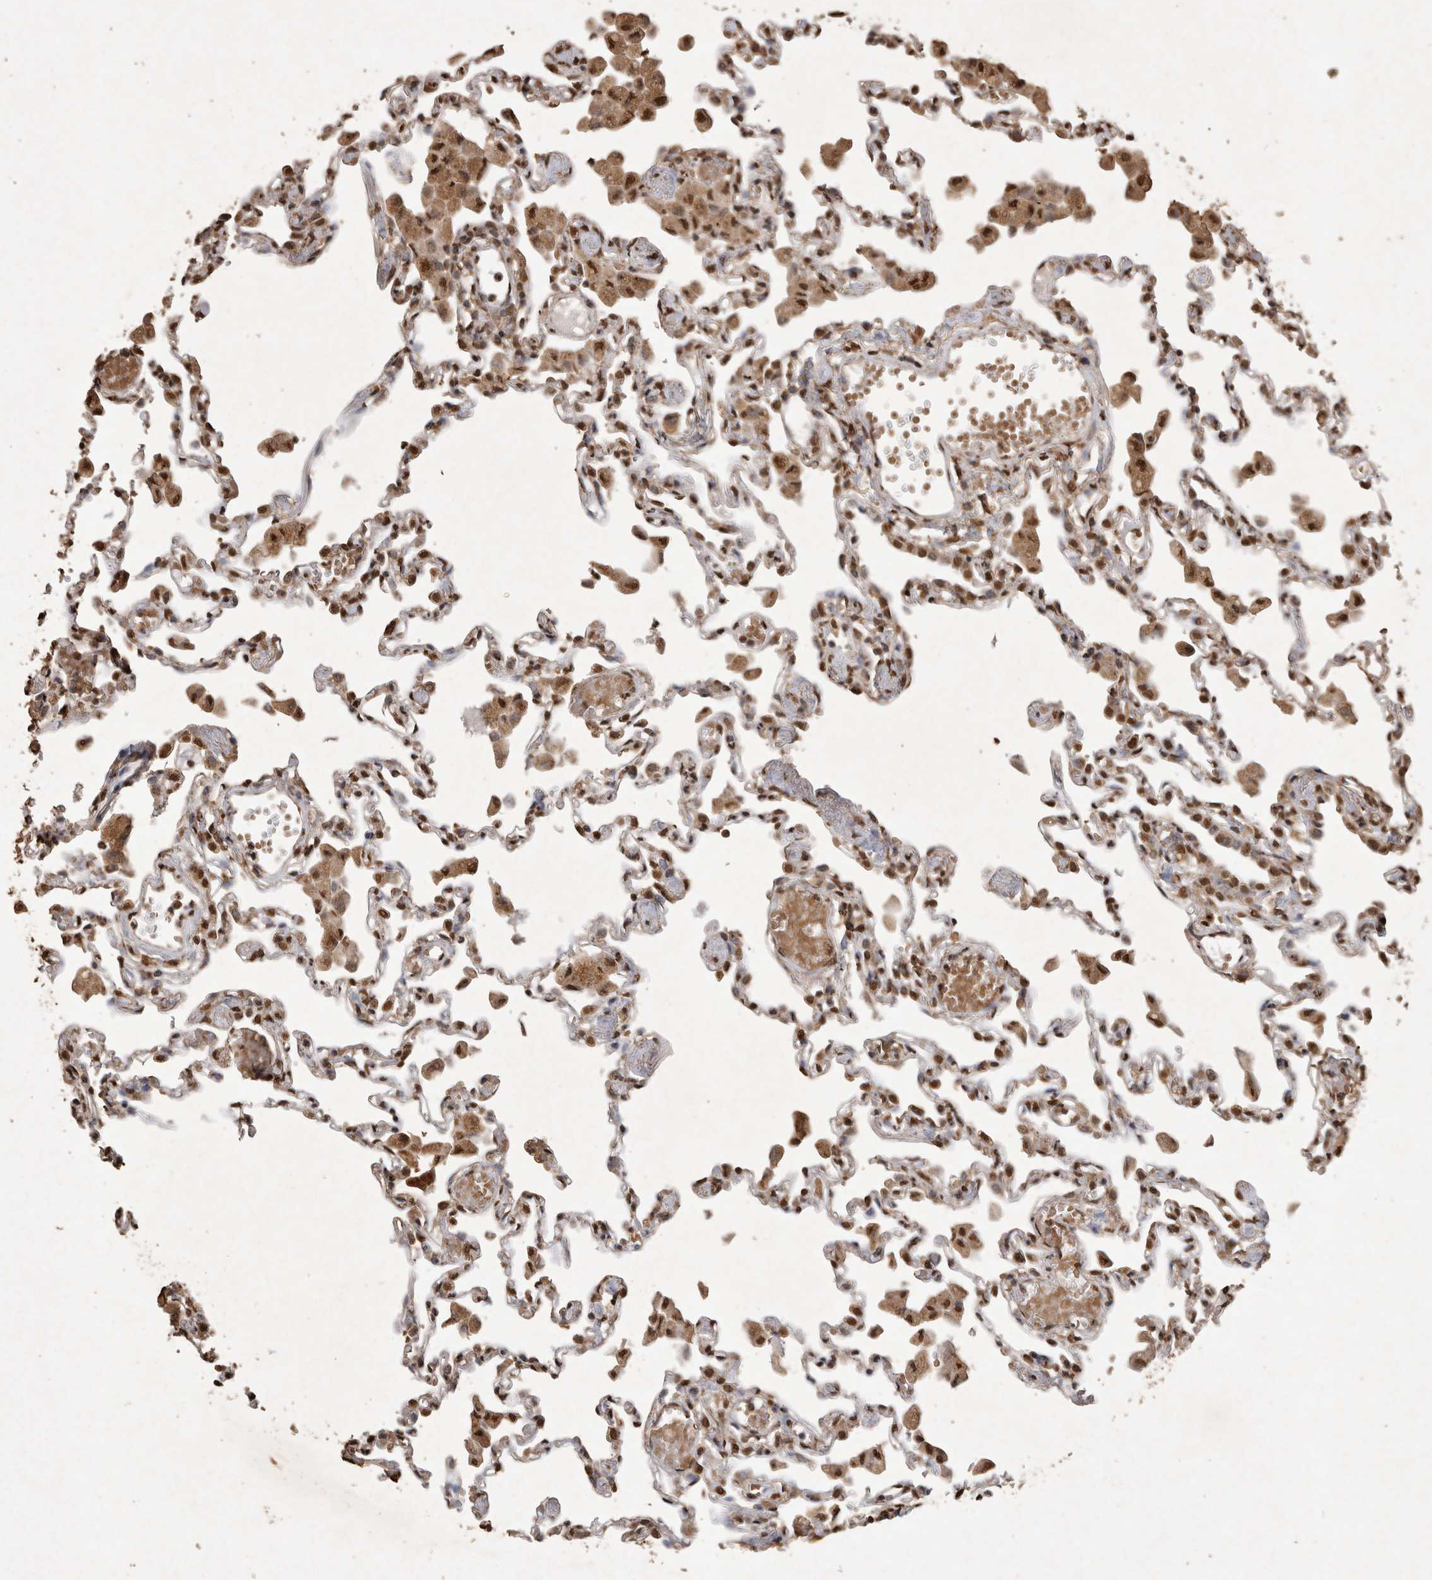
{"staining": {"intensity": "moderate", "quantity": ">75%", "location": "nuclear"}, "tissue": "lung", "cell_type": "Alveolar cells", "image_type": "normal", "snomed": [{"axis": "morphology", "description": "Normal tissue, NOS"}, {"axis": "topography", "description": "Bronchus"}, {"axis": "topography", "description": "Lung"}], "caption": "A photomicrograph showing moderate nuclear staining in about >75% of alveolar cells in benign lung, as visualized by brown immunohistochemical staining.", "gene": "OAS2", "patient": {"sex": "female", "age": 49}}